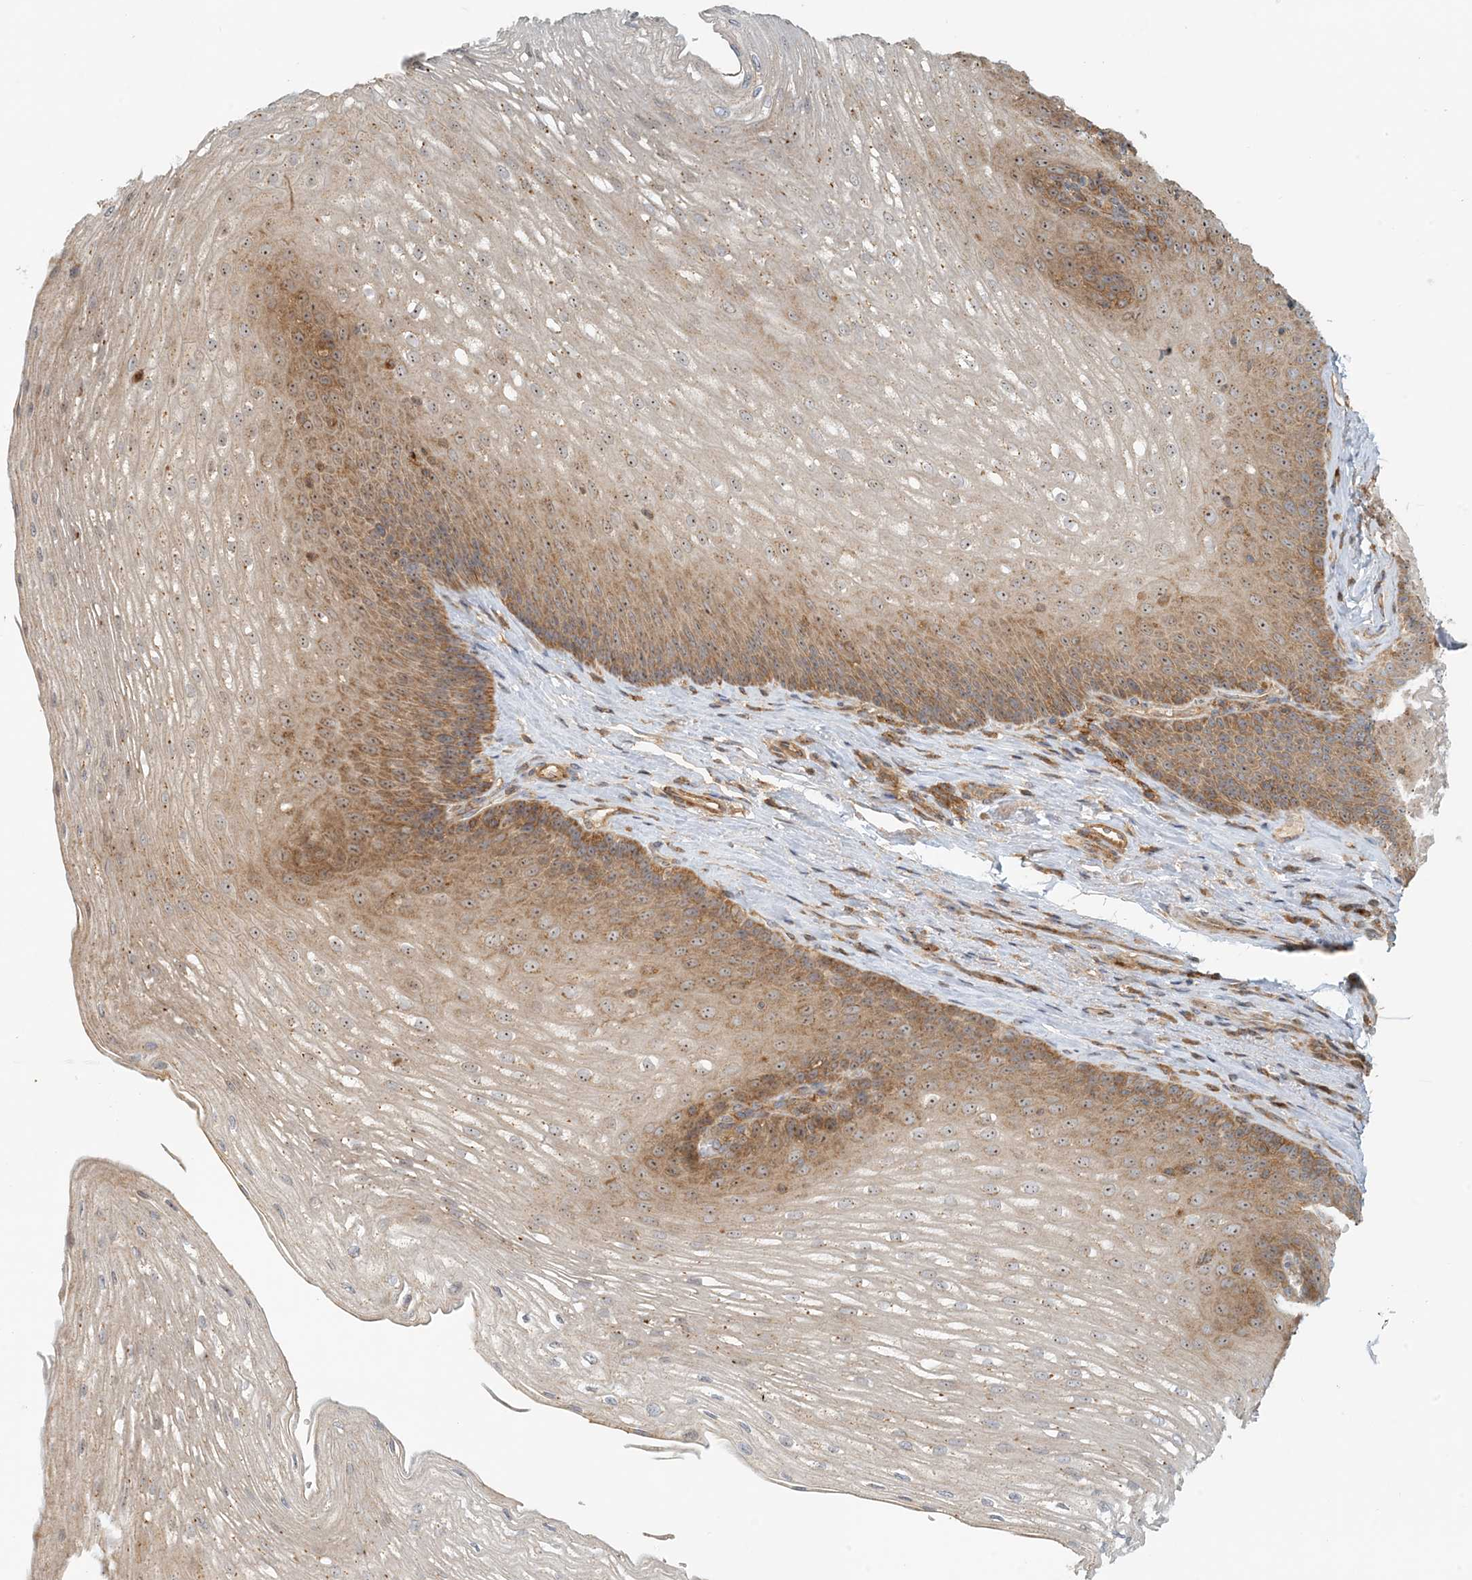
{"staining": {"intensity": "moderate", "quantity": ">75%", "location": "cytoplasmic/membranous,nuclear"}, "tissue": "esophagus", "cell_type": "Squamous epithelial cells", "image_type": "normal", "snomed": [{"axis": "morphology", "description": "Normal tissue, NOS"}, {"axis": "topography", "description": "Esophagus"}], "caption": "Protein expression analysis of unremarkable esophagus displays moderate cytoplasmic/membranous,nuclear positivity in about >75% of squamous epithelial cells.", "gene": "COLEC11", "patient": {"sex": "female", "age": 66}}